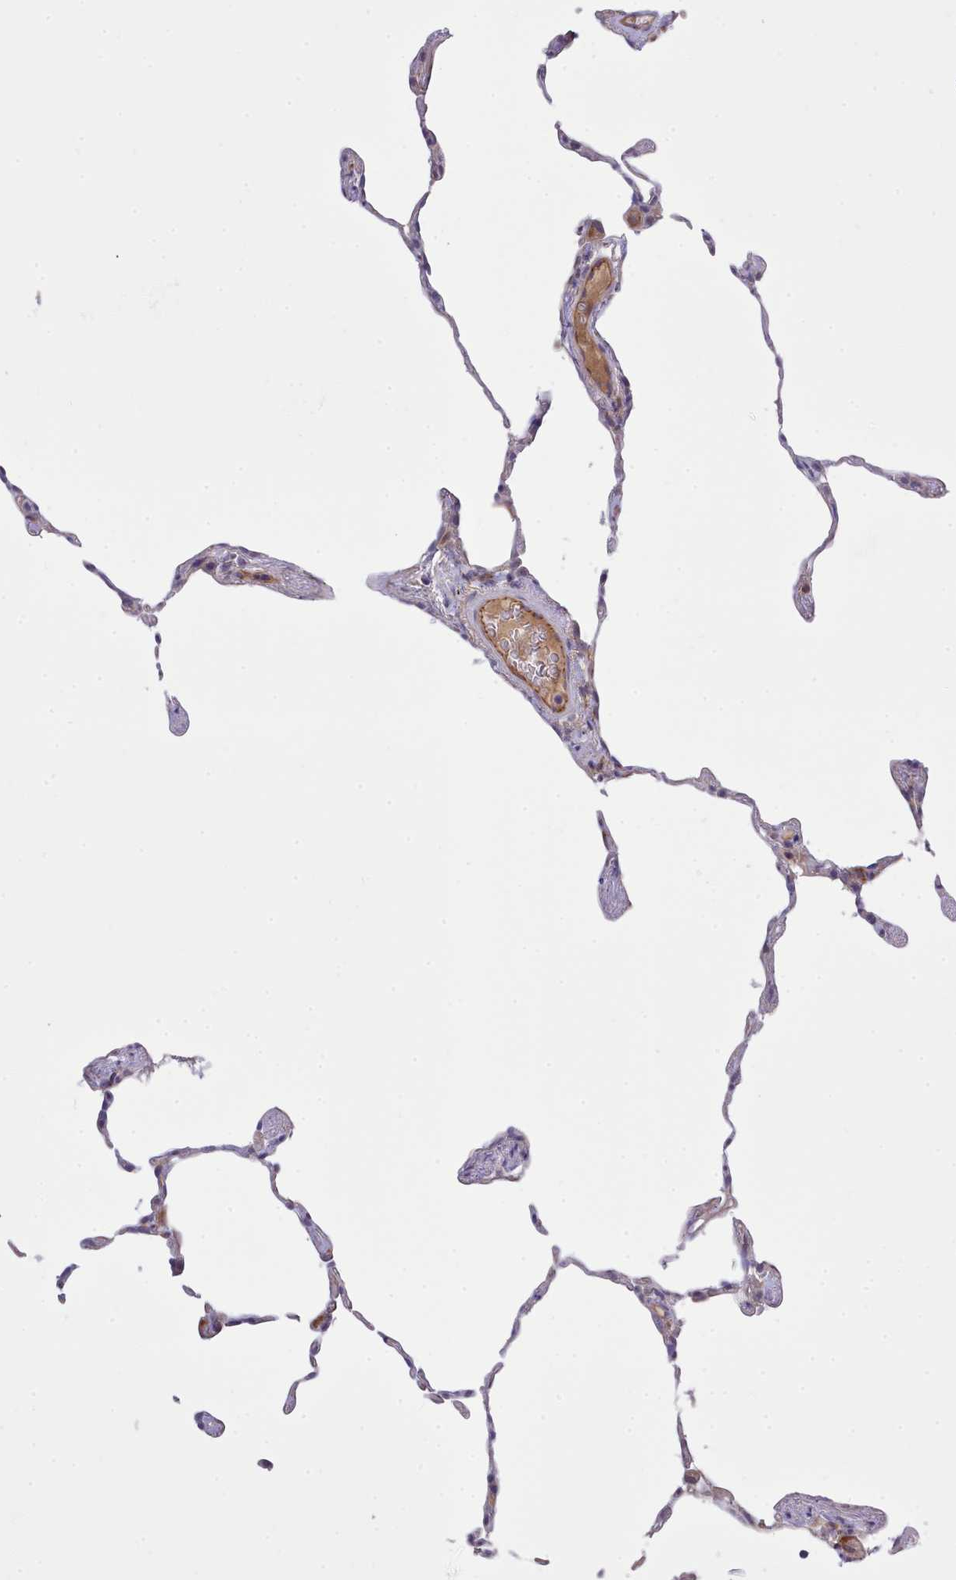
{"staining": {"intensity": "negative", "quantity": "none", "location": "none"}, "tissue": "lung", "cell_type": "Alveolar cells", "image_type": "normal", "snomed": [{"axis": "morphology", "description": "Normal tissue, NOS"}, {"axis": "topography", "description": "Lung"}], "caption": "Alveolar cells show no significant protein positivity in benign lung. (Brightfield microscopy of DAB (3,3'-diaminobenzidine) immunohistochemistry (IHC) at high magnification).", "gene": "ZC3H13", "patient": {"sex": "female", "age": 57}}